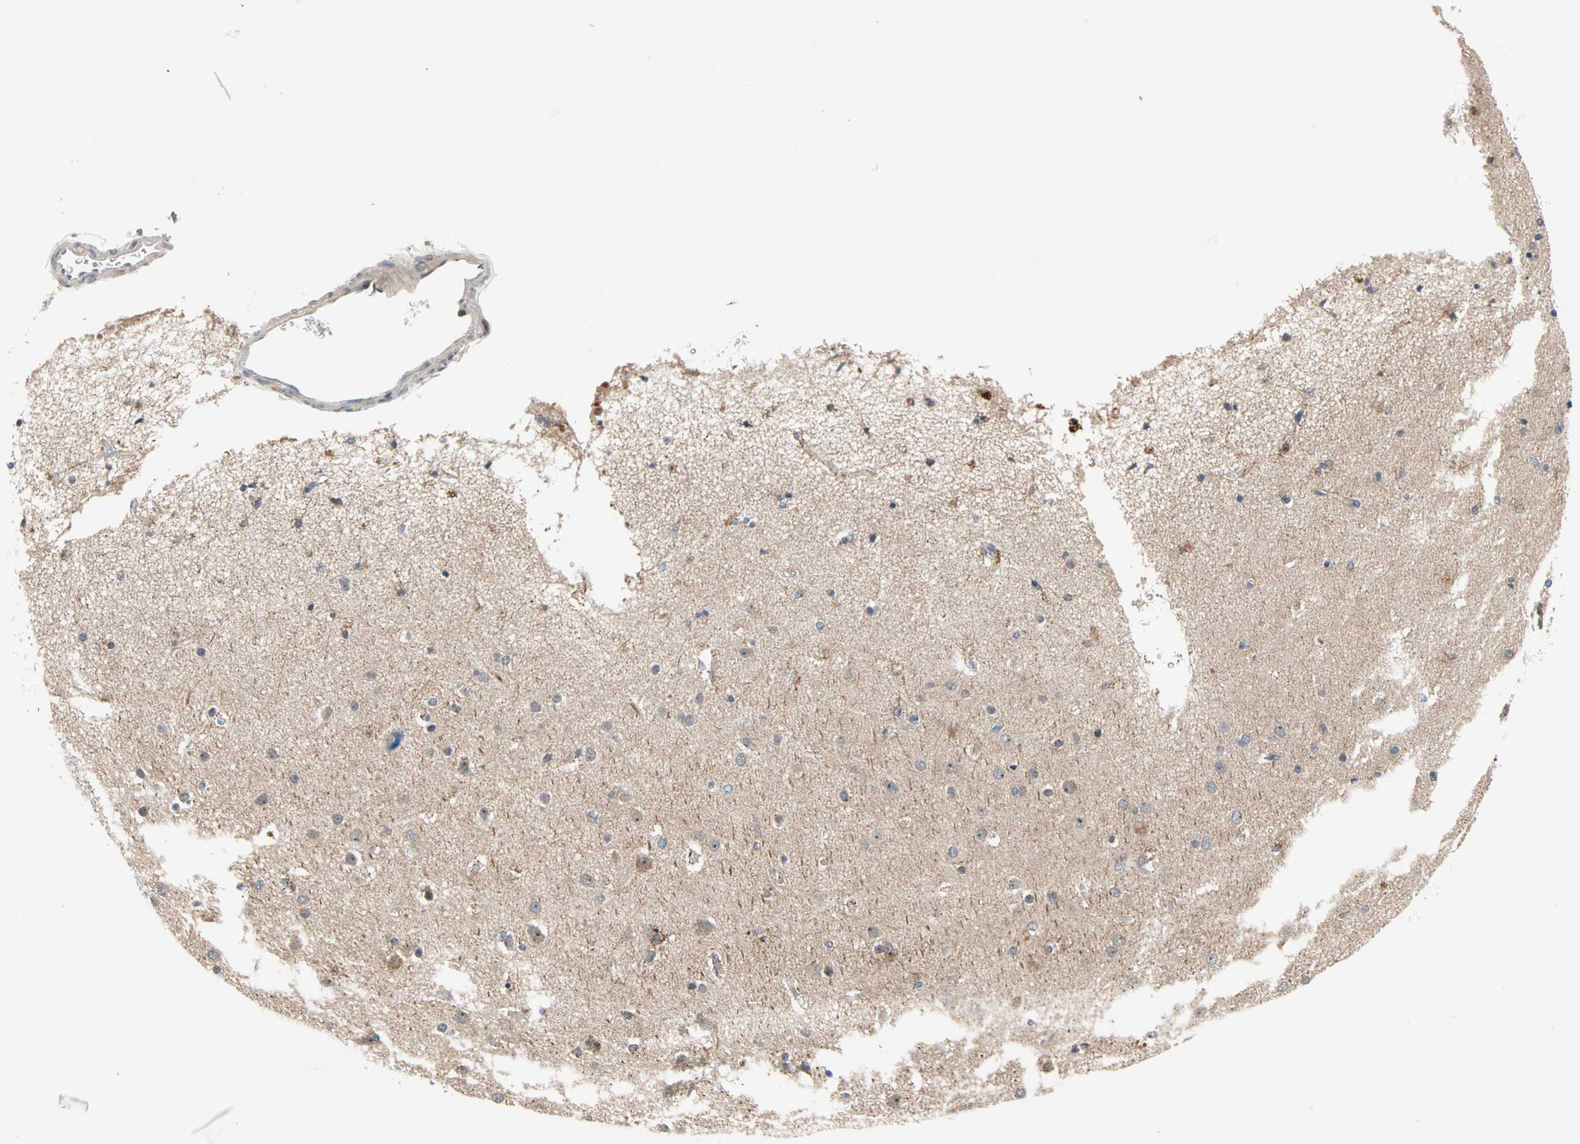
{"staining": {"intensity": "negative", "quantity": "none", "location": "none"}, "tissue": "cerebral cortex", "cell_type": "Endothelial cells", "image_type": "normal", "snomed": [{"axis": "morphology", "description": "Normal tissue, NOS"}, {"axis": "topography", "description": "Cerebral cortex"}], "caption": "This is an immunohistochemistry image of unremarkable human cerebral cortex. There is no positivity in endothelial cells.", "gene": "PROS1", "patient": {"sex": "female", "age": 54}}